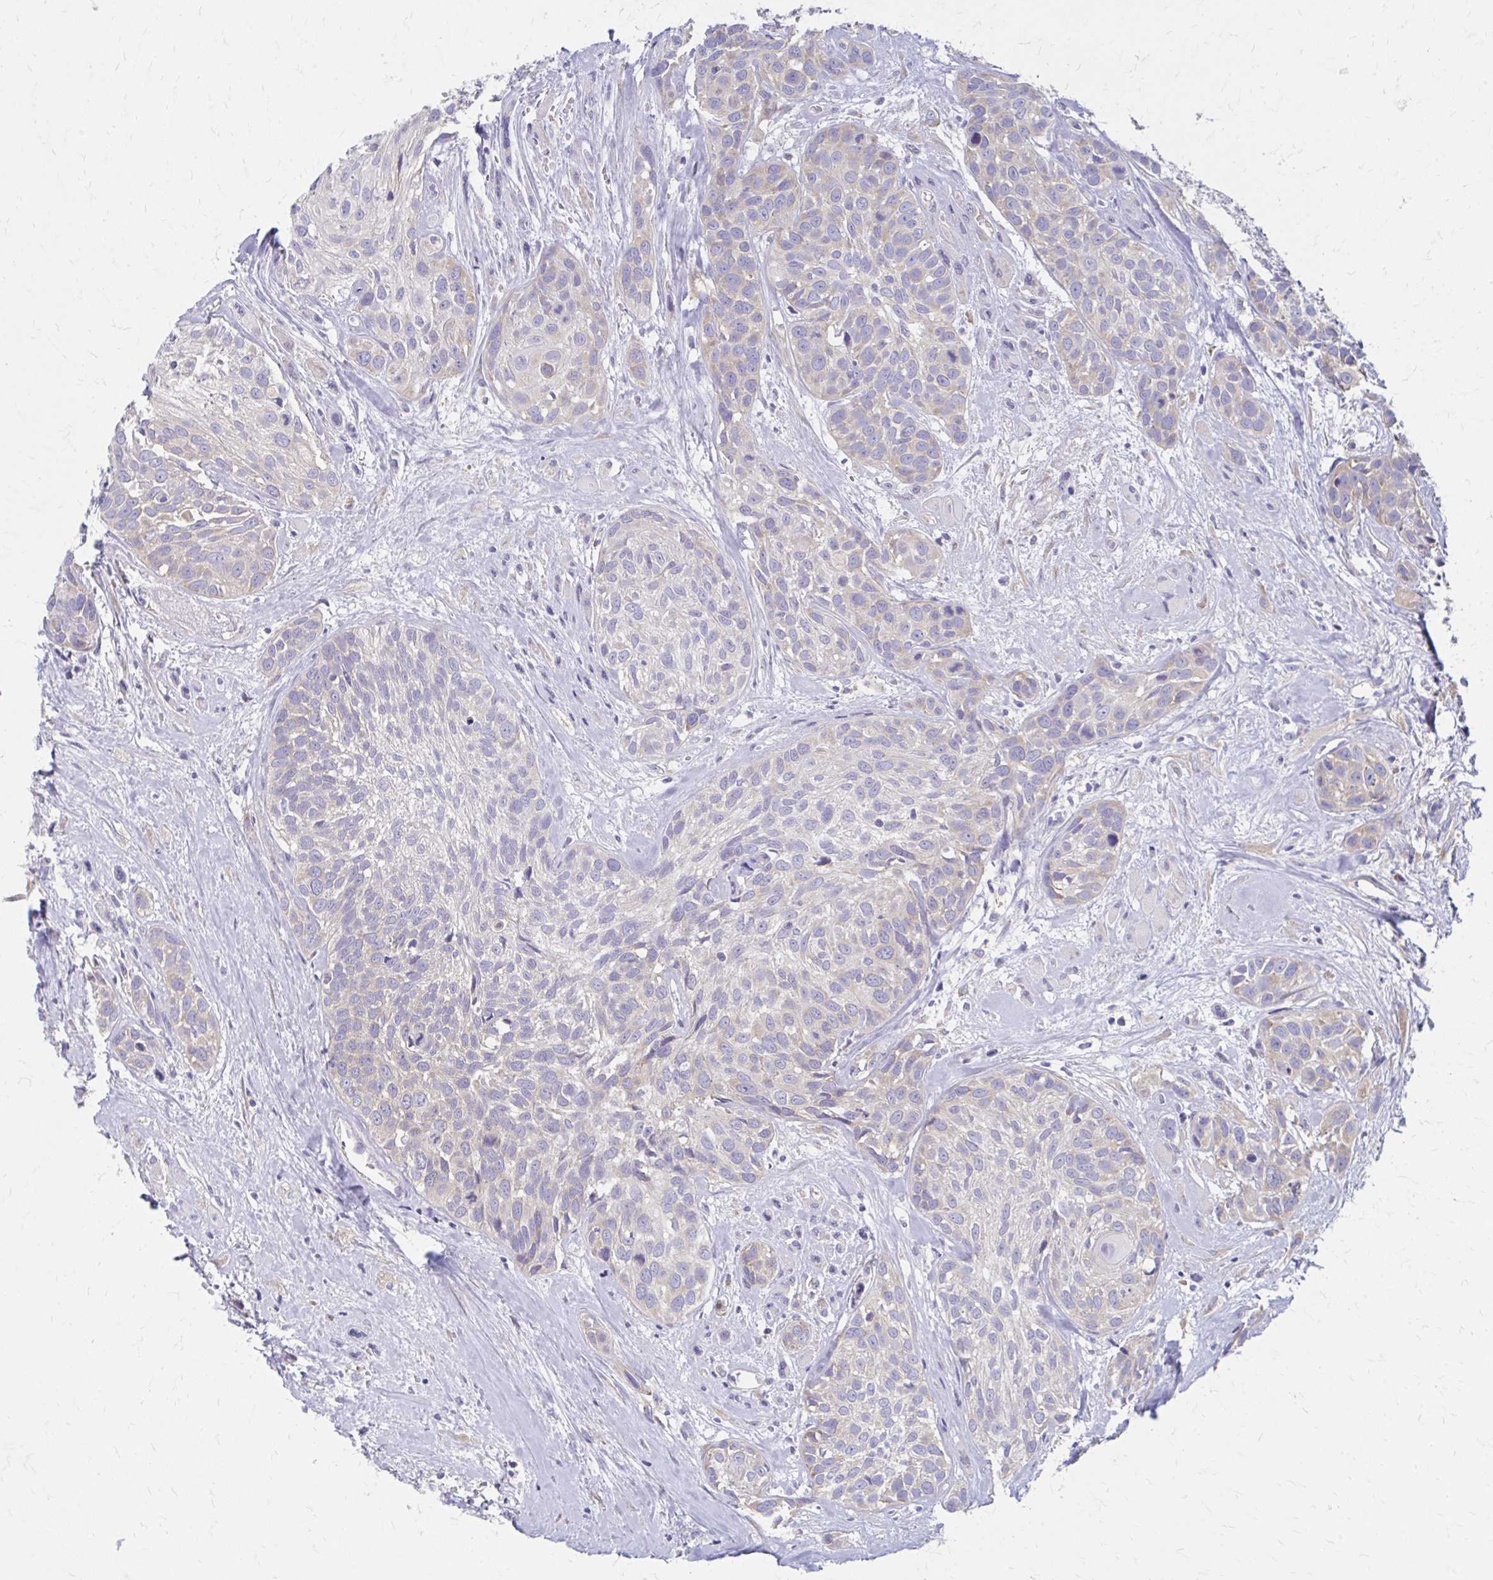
{"staining": {"intensity": "negative", "quantity": "none", "location": "none"}, "tissue": "head and neck cancer", "cell_type": "Tumor cells", "image_type": "cancer", "snomed": [{"axis": "morphology", "description": "Squamous cell carcinoma, NOS"}, {"axis": "topography", "description": "Head-Neck"}], "caption": "An immunohistochemistry image of head and neck cancer is shown. There is no staining in tumor cells of head and neck cancer.", "gene": "RPL27A", "patient": {"sex": "female", "age": 50}}